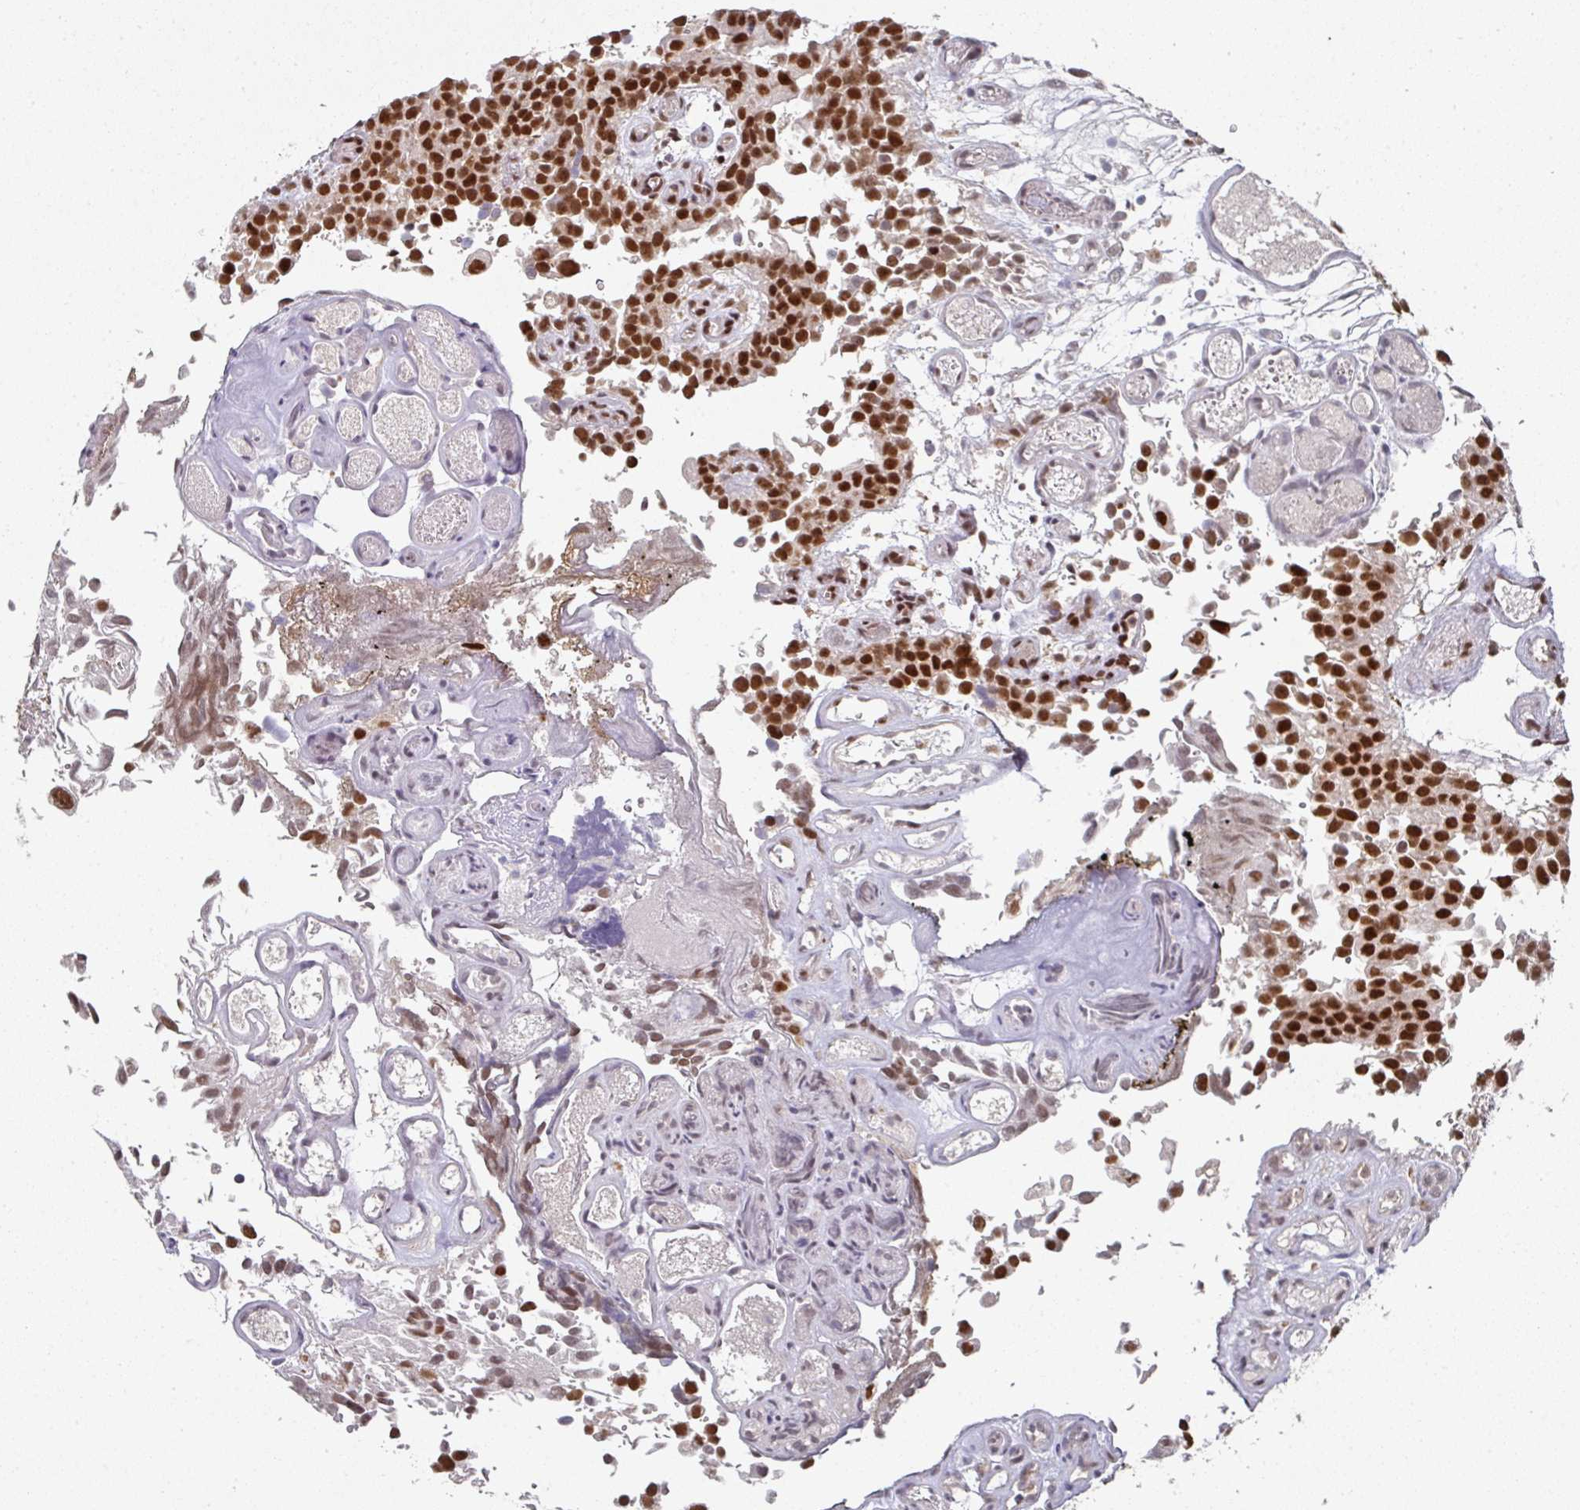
{"staining": {"intensity": "strong", "quantity": ">75%", "location": "nuclear"}, "tissue": "urothelial cancer", "cell_type": "Tumor cells", "image_type": "cancer", "snomed": [{"axis": "morphology", "description": "Urothelial carcinoma, NOS"}, {"axis": "topography", "description": "Urinary bladder"}], "caption": "There is high levels of strong nuclear staining in tumor cells of transitional cell carcinoma, as demonstrated by immunohistochemical staining (brown color).", "gene": "MEPCE", "patient": {"sex": "male", "age": 87}}